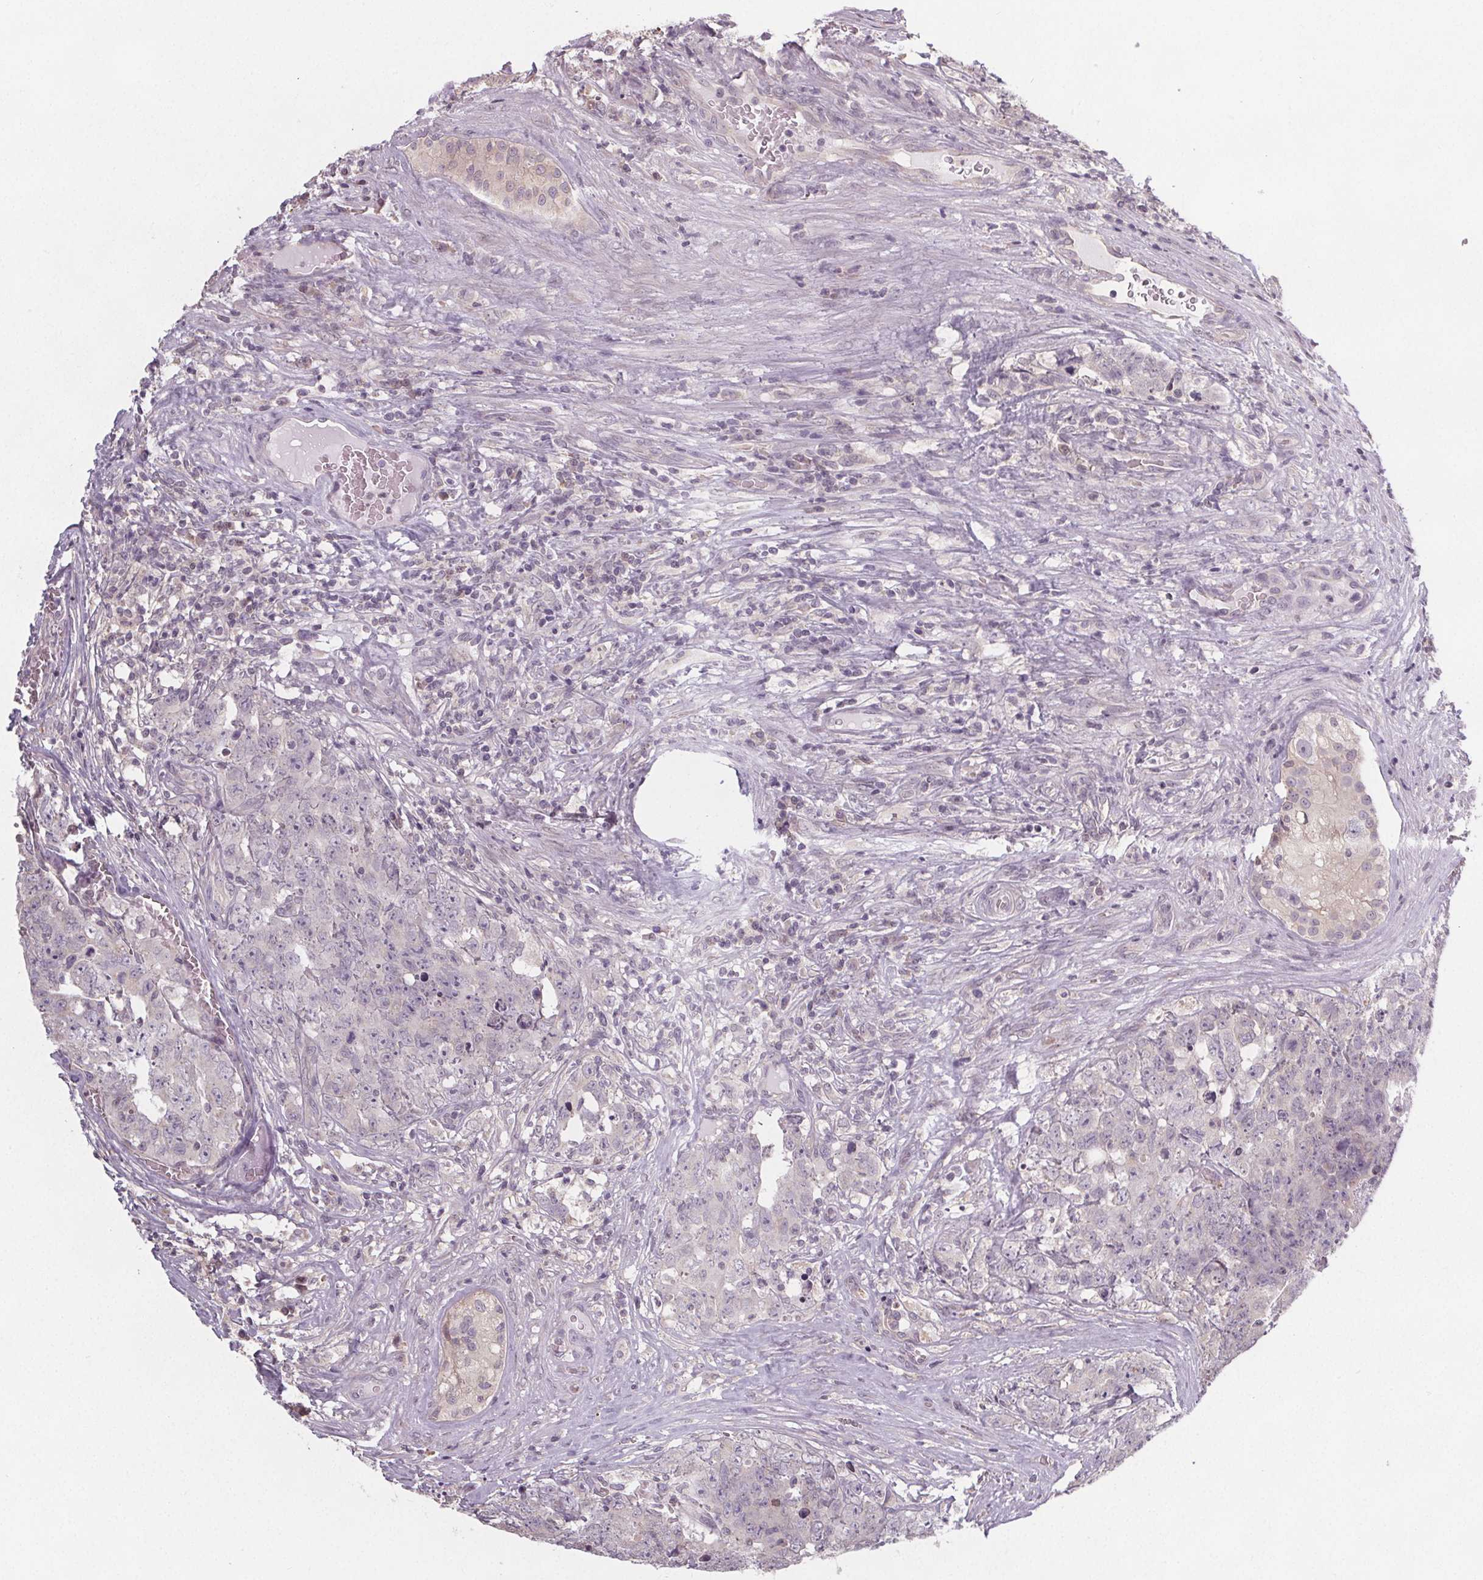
{"staining": {"intensity": "negative", "quantity": "none", "location": "none"}, "tissue": "testis cancer", "cell_type": "Tumor cells", "image_type": "cancer", "snomed": [{"axis": "morphology", "description": "Carcinoma, Embryonal, NOS"}, {"axis": "topography", "description": "Testis"}], "caption": "This is a photomicrograph of immunohistochemistry staining of testis cancer (embryonal carcinoma), which shows no positivity in tumor cells.", "gene": "SLC26A2", "patient": {"sex": "male", "age": 24}}